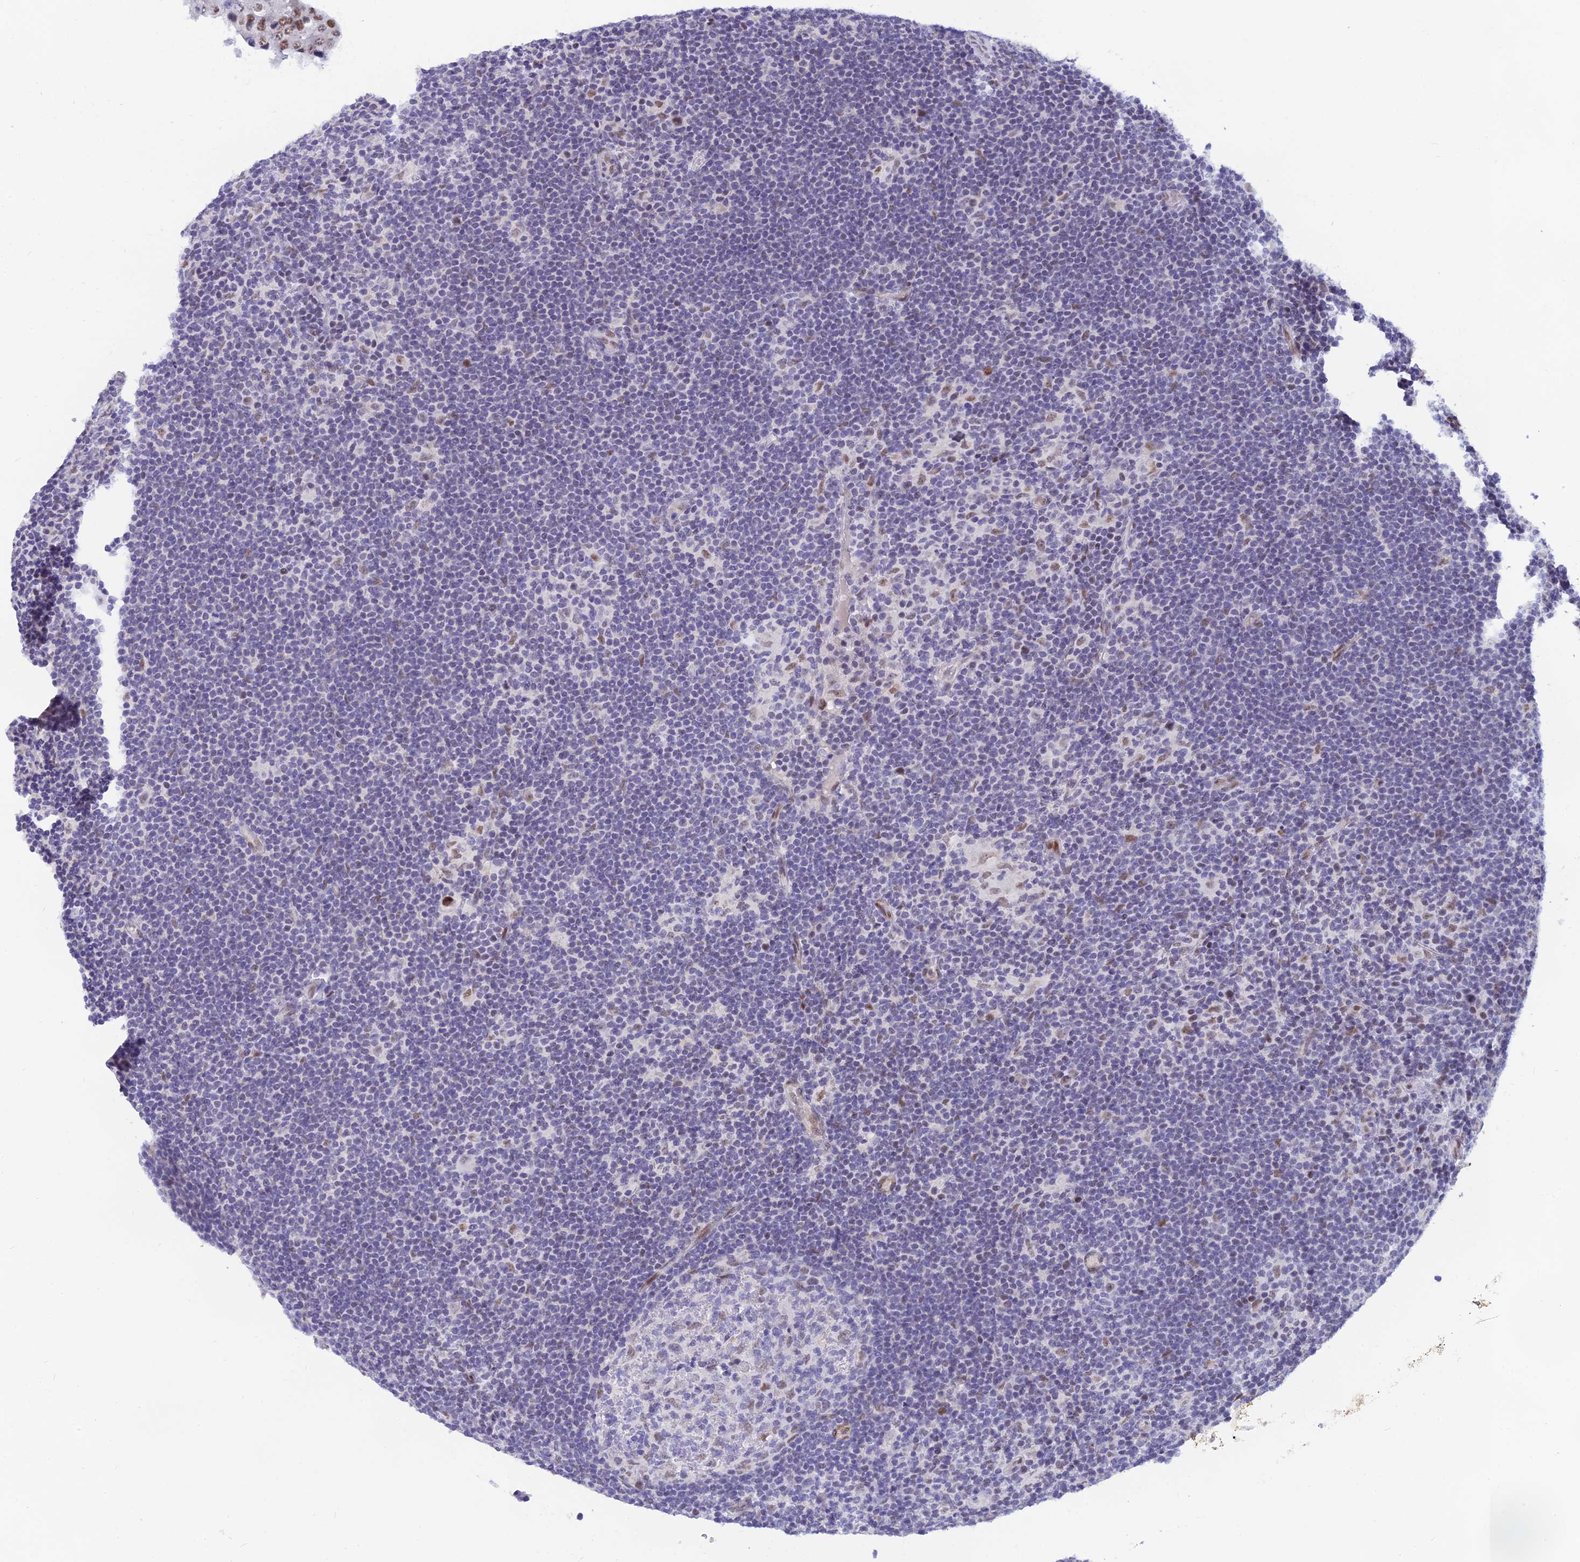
{"staining": {"intensity": "negative", "quantity": "none", "location": "none"}, "tissue": "lymphoma", "cell_type": "Tumor cells", "image_type": "cancer", "snomed": [{"axis": "morphology", "description": "Hodgkin's disease, NOS"}, {"axis": "topography", "description": "Lymph node"}], "caption": "High magnification brightfield microscopy of Hodgkin's disease stained with DAB (brown) and counterstained with hematoxylin (blue): tumor cells show no significant staining.", "gene": "CLK4", "patient": {"sex": "female", "age": 57}}